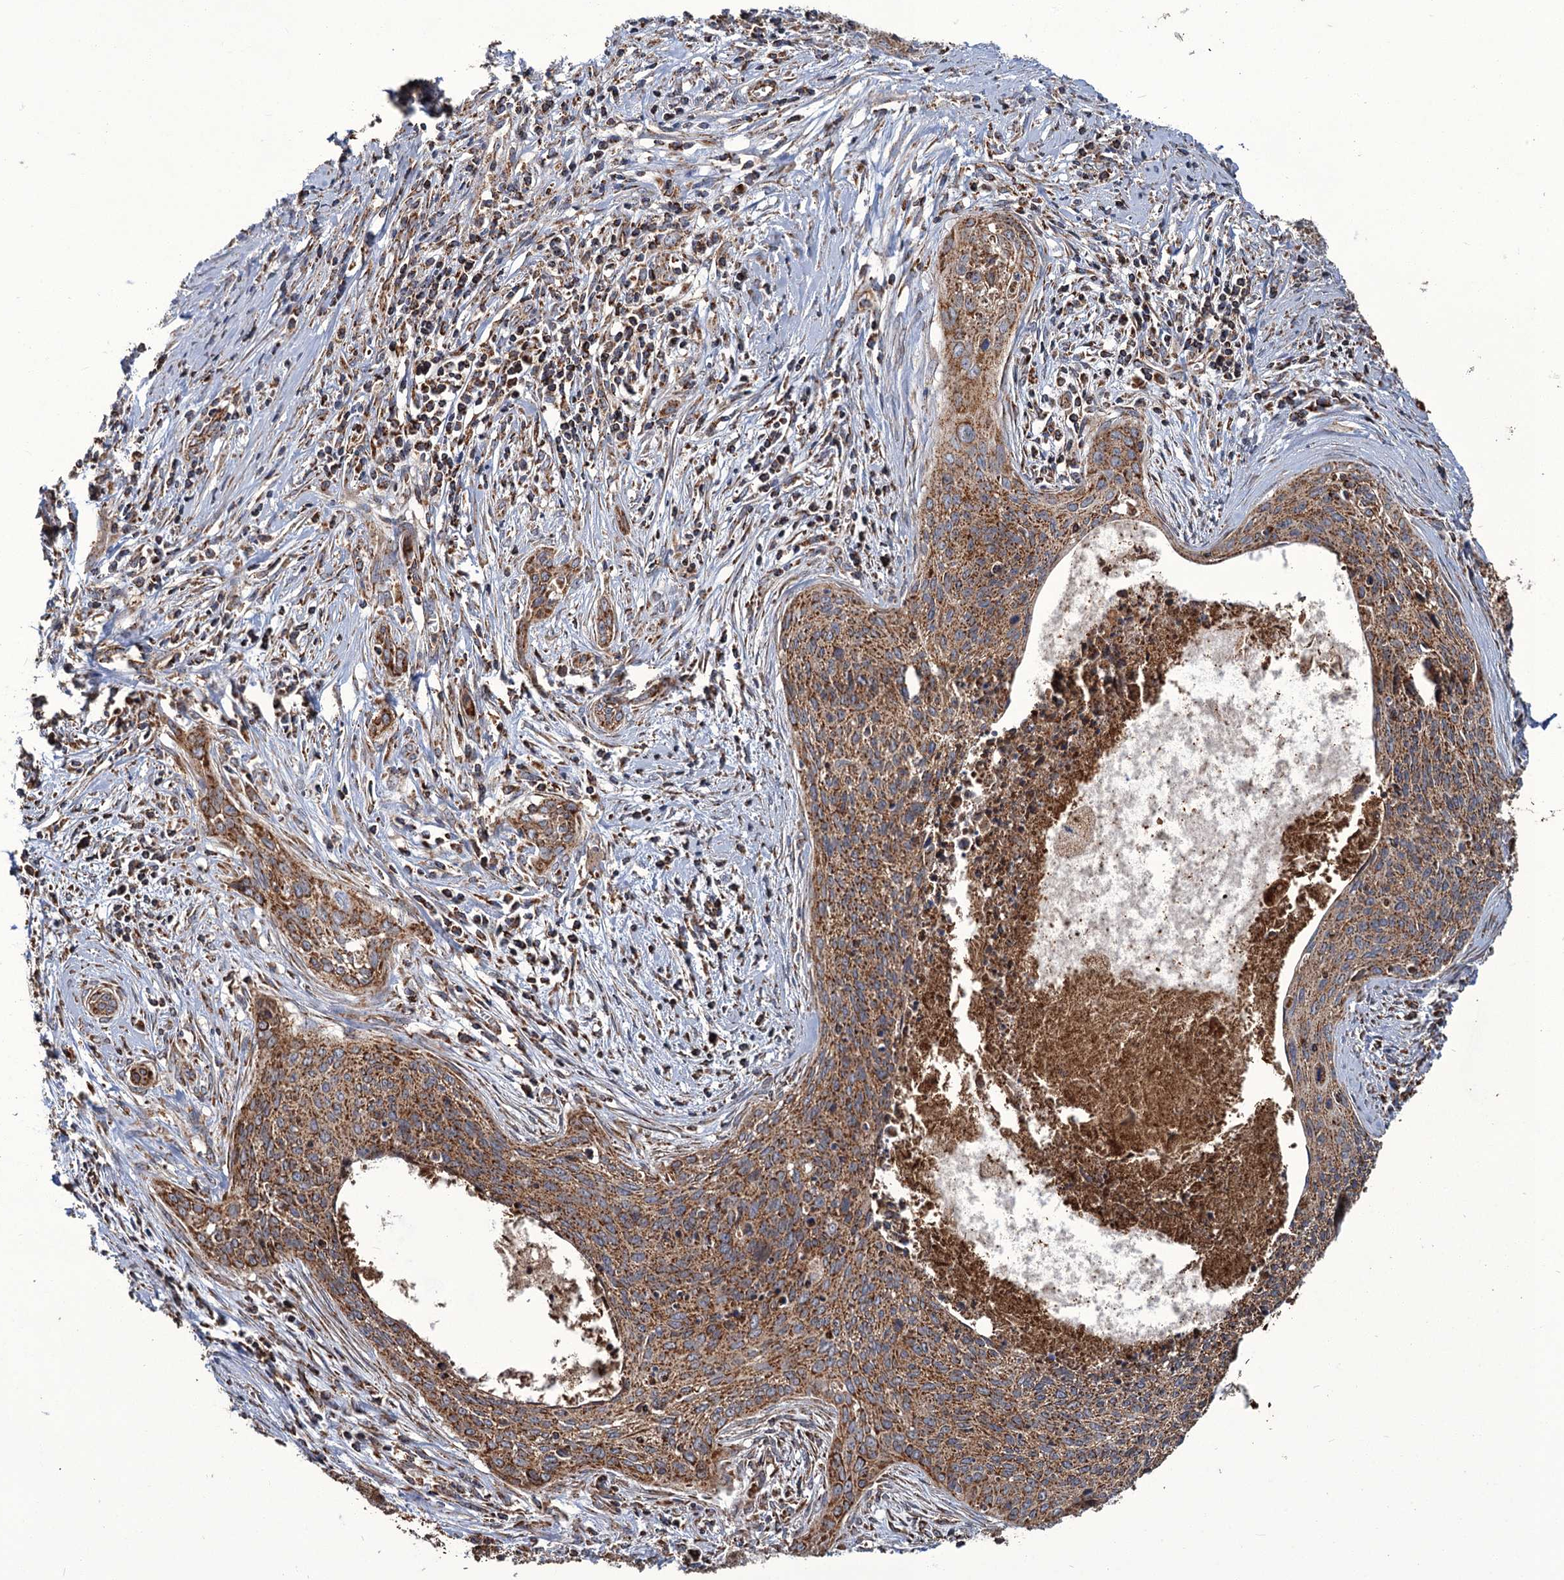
{"staining": {"intensity": "moderate", "quantity": ">75%", "location": "cytoplasmic/membranous"}, "tissue": "cervical cancer", "cell_type": "Tumor cells", "image_type": "cancer", "snomed": [{"axis": "morphology", "description": "Squamous cell carcinoma, NOS"}, {"axis": "topography", "description": "Cervix"}], "caption": "Tumor cells display medium levels of moderate cytoplasmic/membranous expression in approximately >75% of cells in cervical squamous cell carcinoma.", "gene": "APH1A", "patient": {"sex": "female", "age": 55}}